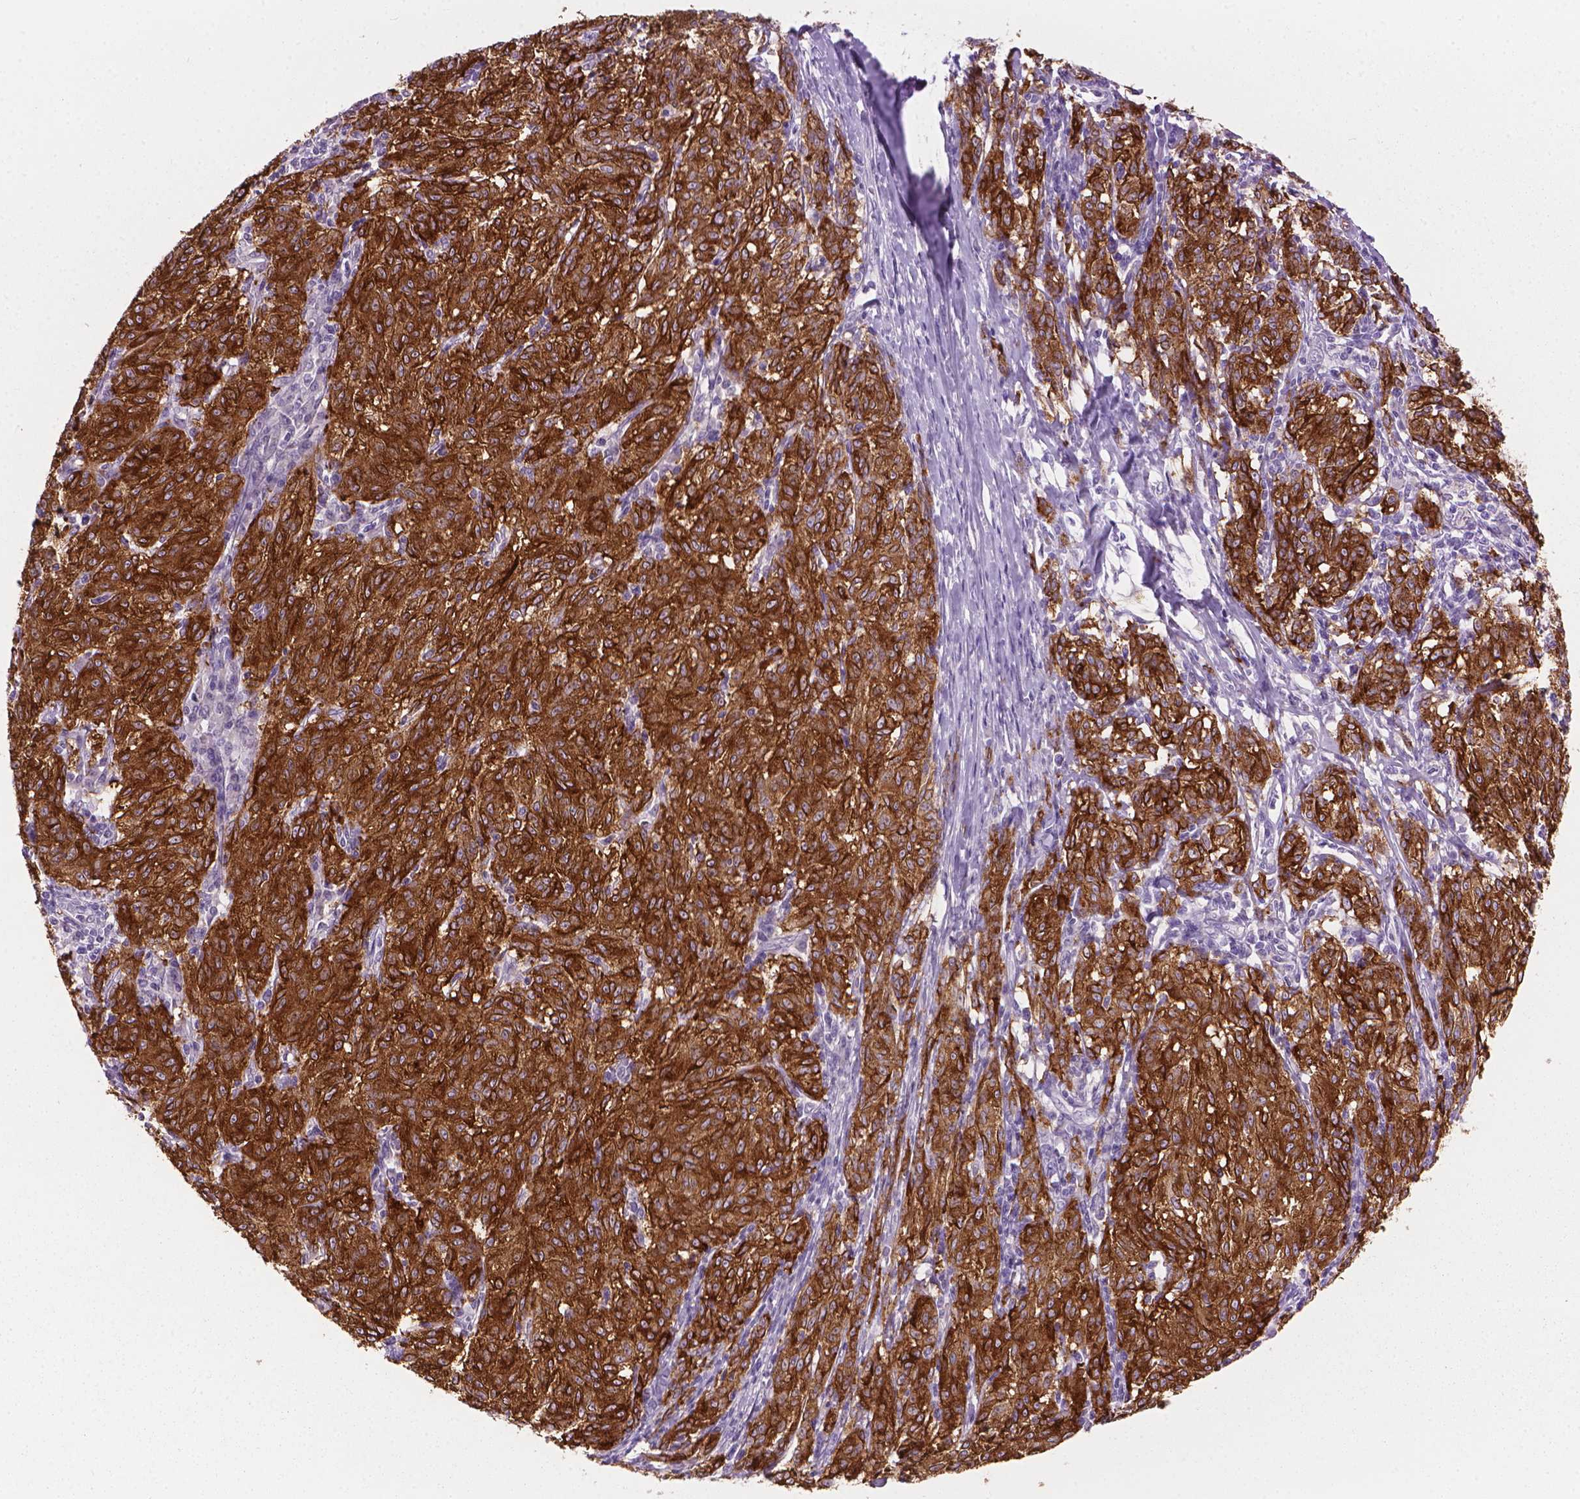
{"staining": {"intensity": "strong", "quantity": ">75%", "location": "cytoplasmic/membranous"}, "tissue": "melanoma", "cell_type": "Tumor cells", "image_type": "cancer", "snomed": [{"axis": "morphology", "description": "Malignant melanoma, NOS"}, {"axis": "topography", "description": "Skin"}], "caption": "High-power microscopy captured an IHC image of malignant melanoma, revealing strong cytoplasmic/membranous positivity in about >75% of tumor cells.", "gene": "MLANA", "patient": {"sex": "female", "age": 72}}